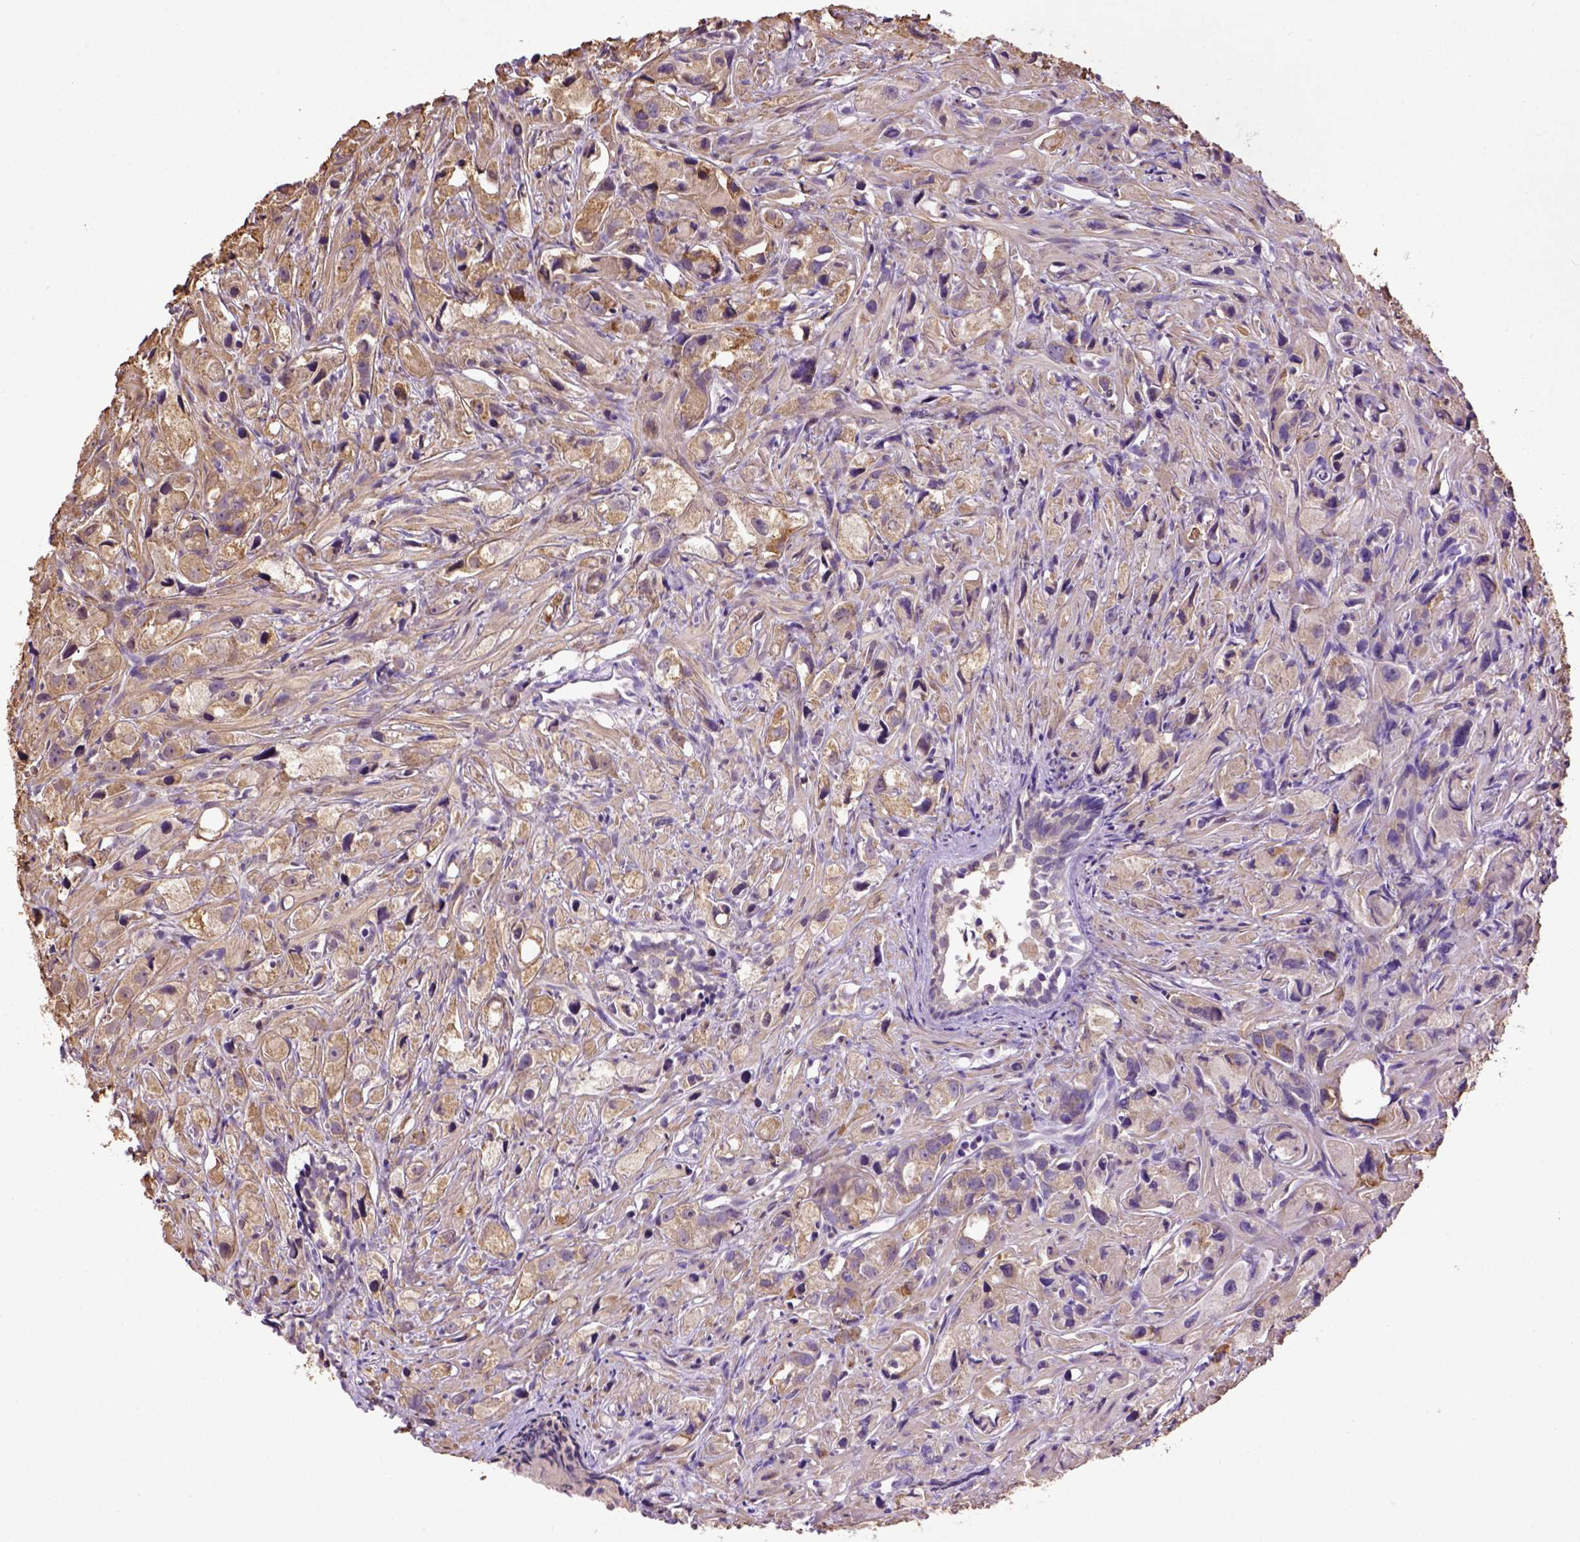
{"staining": {"intensity": "moderate", "quantity": "<25%", "location": "cytoplasmic/membranous"}, "tissue": "prostate cancer", "cell_type": "Tumor cells", "image_type": "cancer", "snomed": [{"axis": "morphology", "description": "Adenocarcinoma, High grade"}, {"axis": "topography", "description": "Prostate"}], "caption": "Adenocarcinoma (high-grade) (prostate) tissue displays moderate cytoplasmic/membranous expression in about <25% of tumor cells, visualized by immunohistochemistry. The staining was performed using DAB (3,3'-diaminobenzidine), with brown indicating positive protein expression. Nuclei are stained blue with hematoxylin.", "gene": "WDR17", "patient": {"sex": "male", "age": 75}}